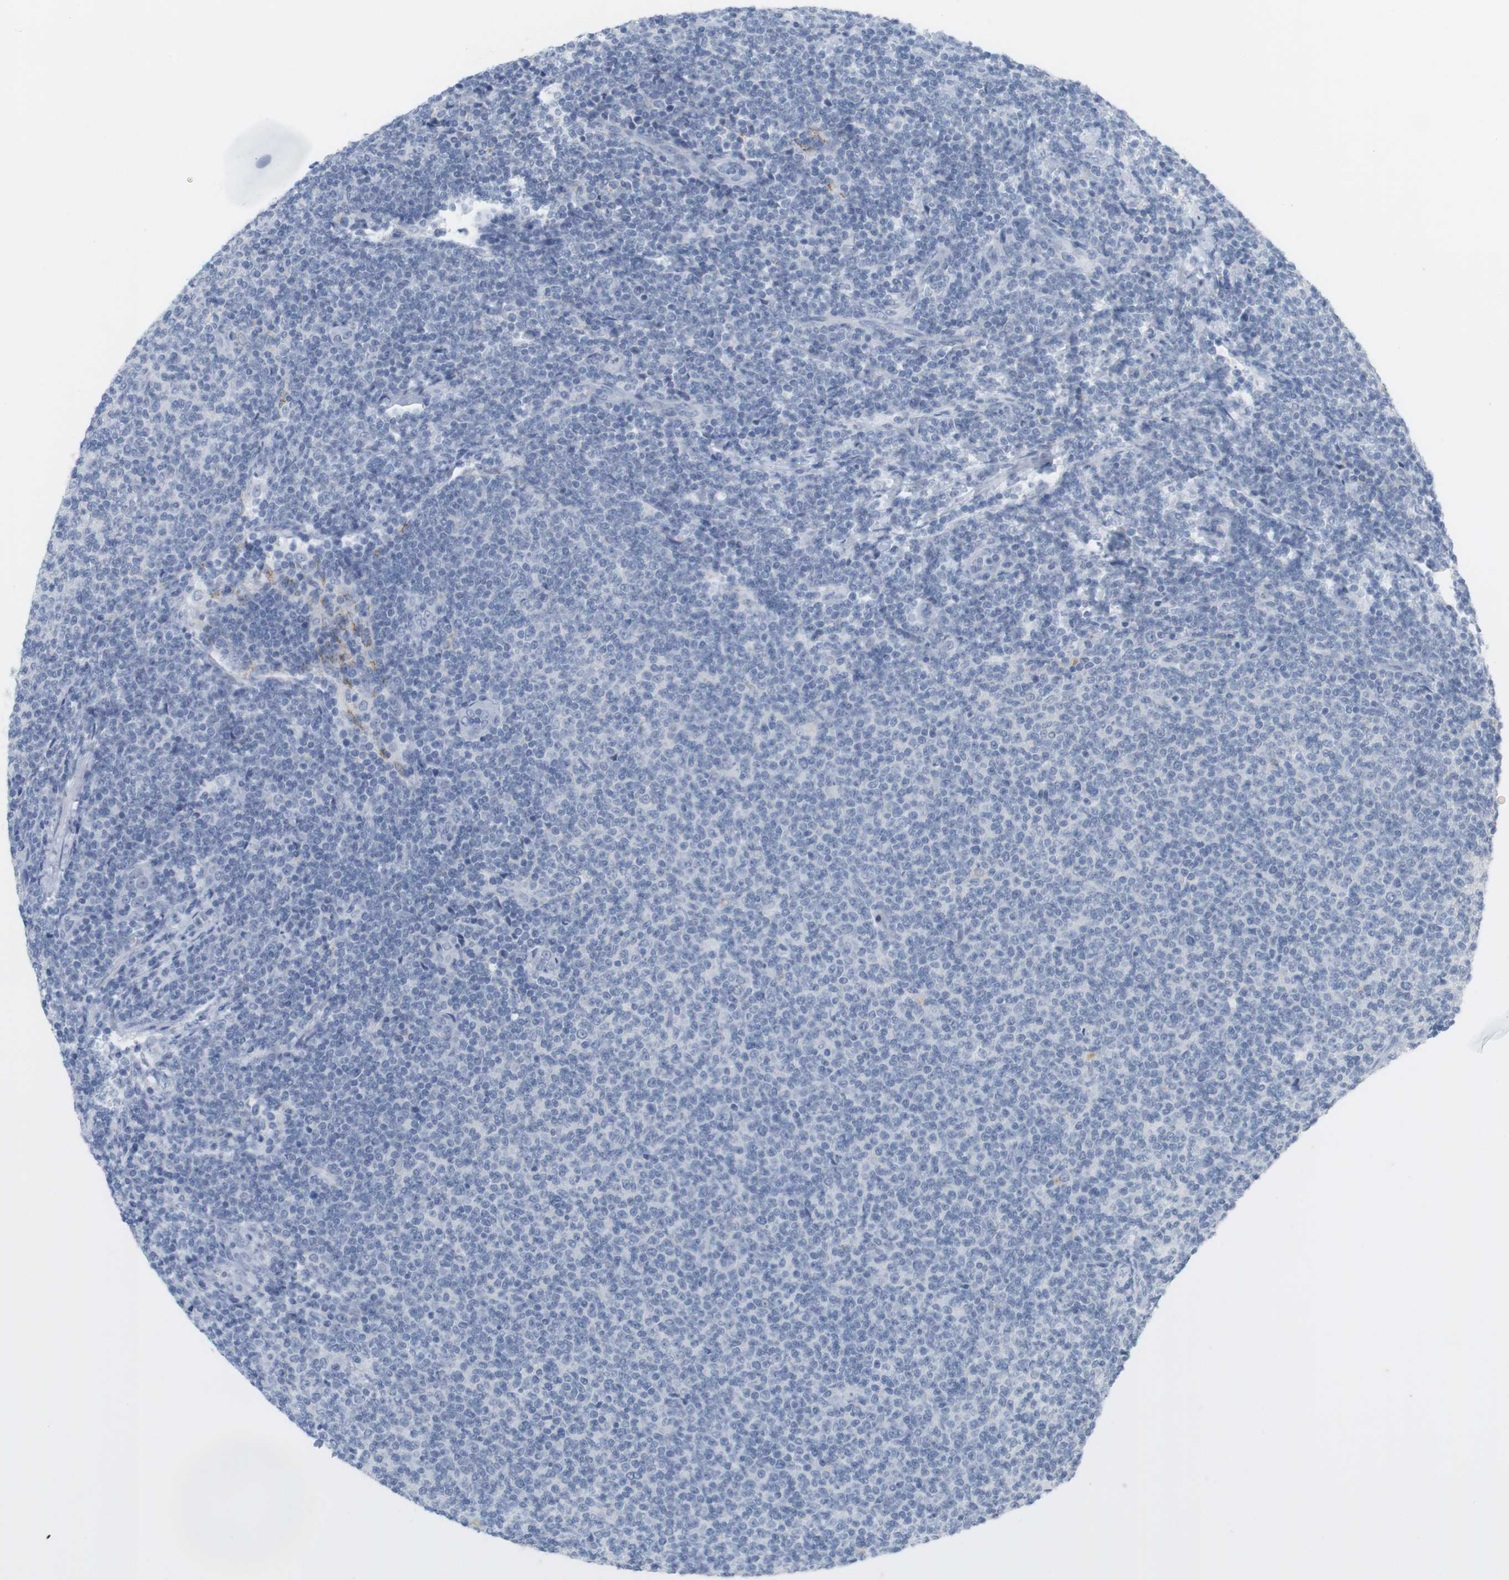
{"staining": {"intensity": "negative", "quantity": "none", "location": "none"}, "tissue": "lymphoma", "cell_type": "Tumor cells", "image_type": "cancer", "snomed": [{"axis": "morphology", "description": "Malignant lymphoma, non-Hodgkin's type, Low grade"}, {"axis": "topography", "description": "Lymph node"}], "caption": "Low-grade malignant lymphoma, non-Hodgkin's type stained for a protein using immunohistochemistry demonstrates no staining tumor cells.", "gene": "YIPF1", "patient": {"sex": "male", "age": 66}}